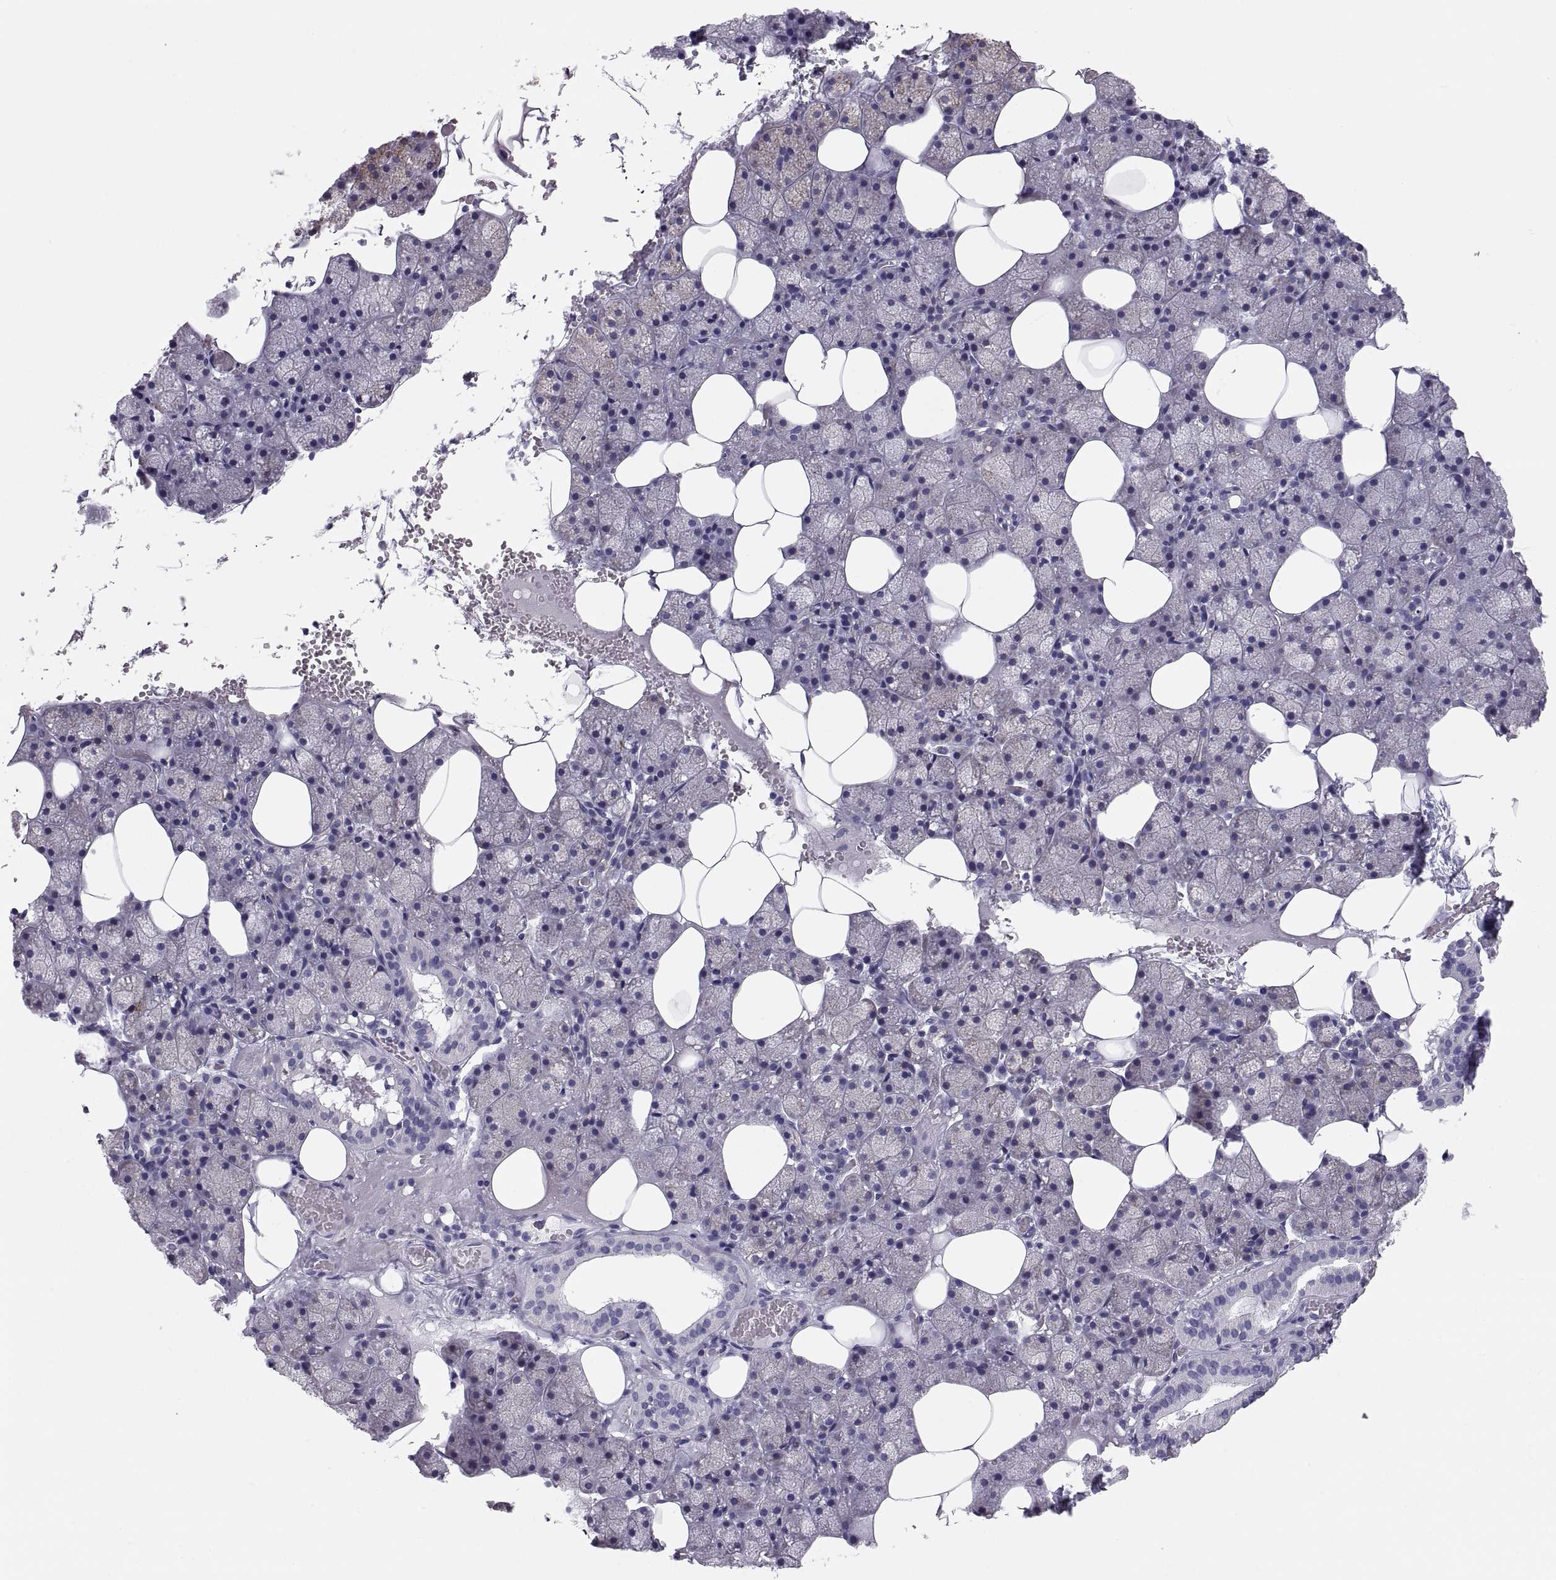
{"staining": {"intensity": "weak", "quantity": "<25%", "location": "cytoplasmic/membranous"}, "tissue": "salivary gland", "cell_type": "Glandular cells", "image_type": "normal", "snomed": [{"axis": "morphology", "description": "Normal tissue, NOS"}, {"axis": "topography", "description": "Salivary gland"}], "caption": "Micrograph shows no protein expression in glandular cells of benign salivary gland. (DAB (3,3'-diaminobenzidine) immunohistochemistry with hematoxylin counter stain).", "gene": "PAX2", "patient": {"sex": "male", "age": 38}}